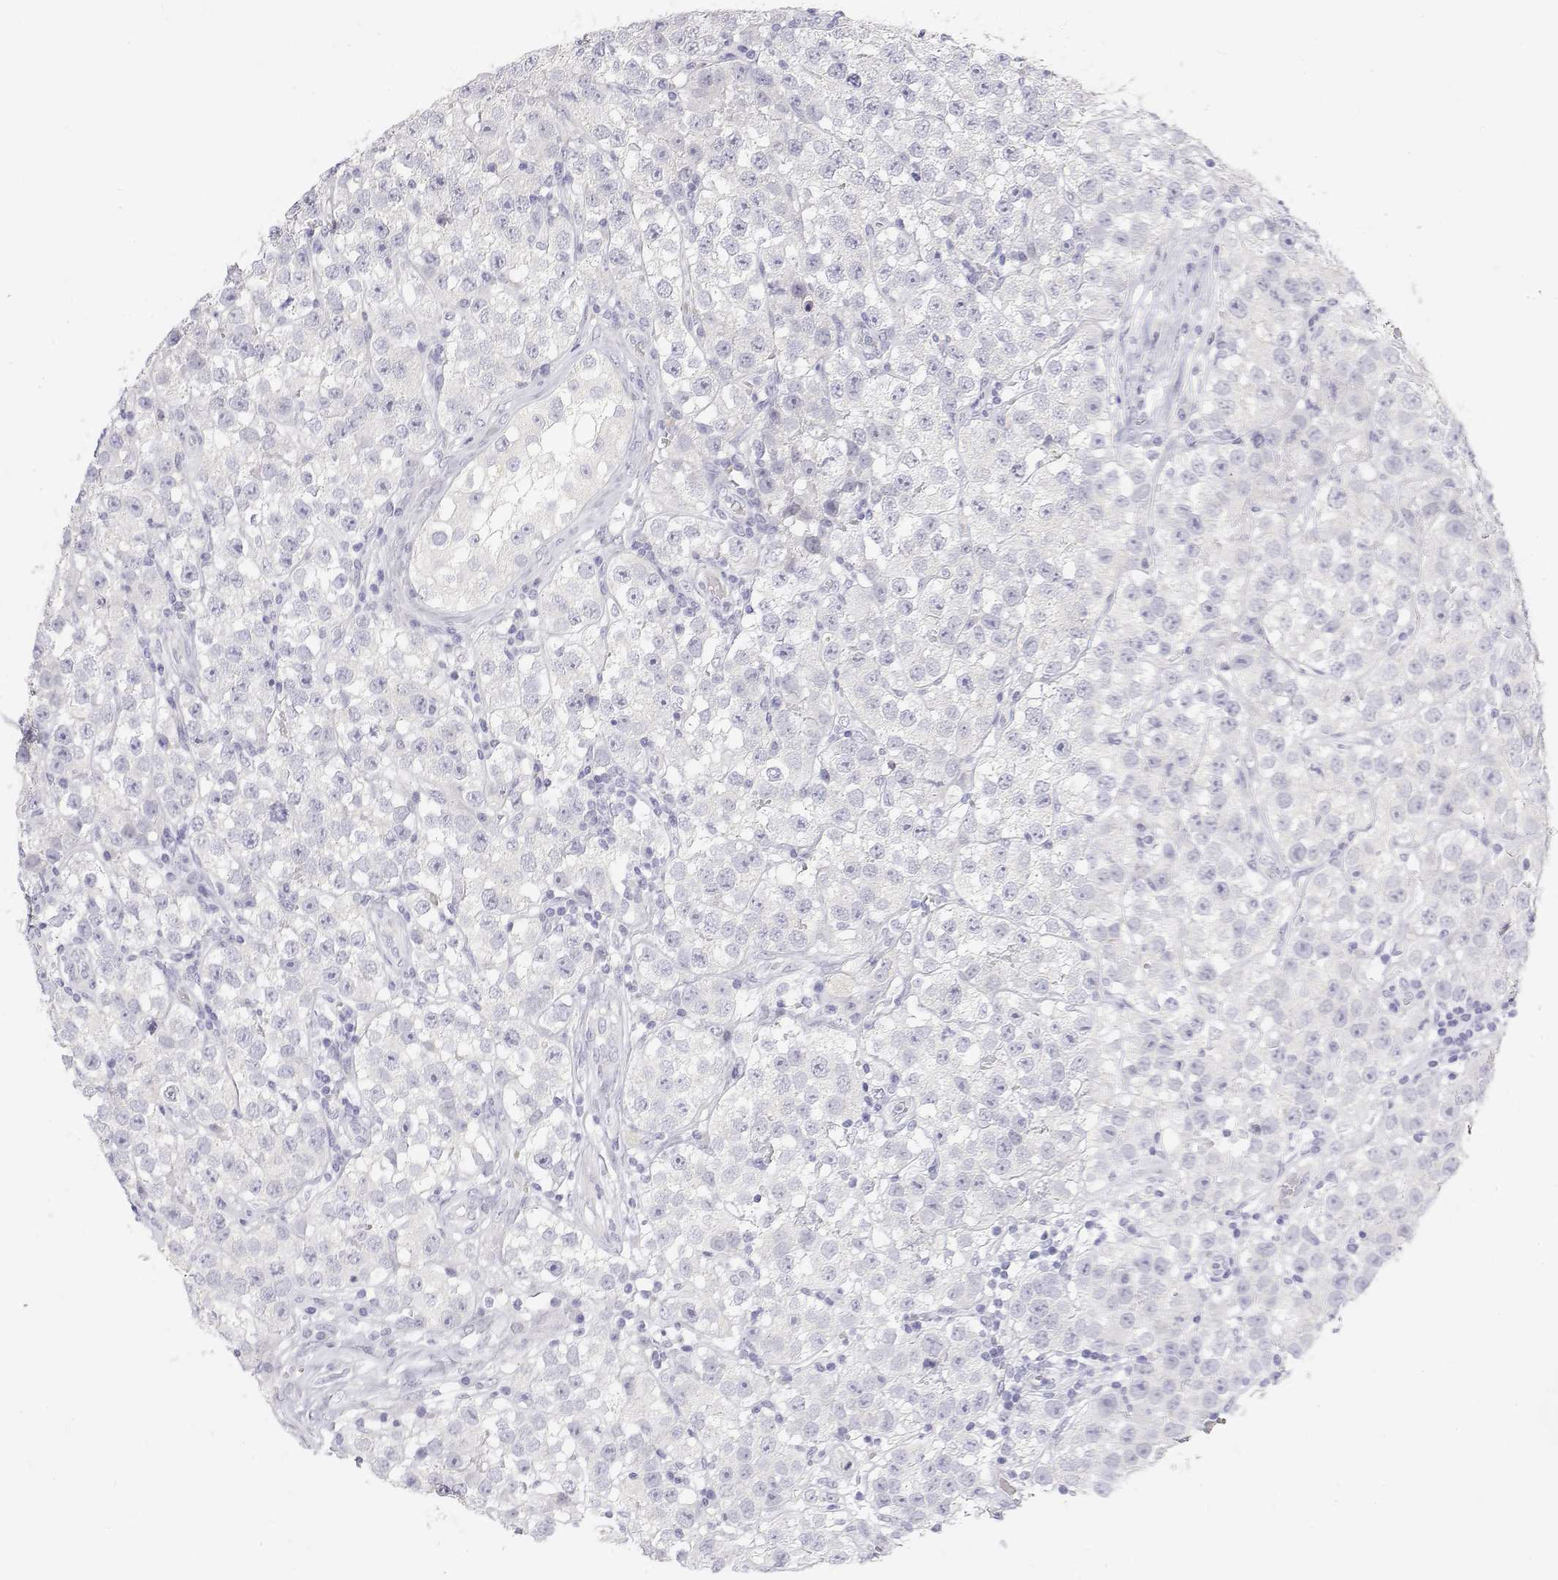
{"staining": {"intensity": "negative", "quantity": "none", "location": "none"}, "tissue": "testis cancer", "cell_type": "Tumor cells", "image_type": "cancer", "snomed": [{"axis": "morphology", "description": "Seminoma, NOS"}, {"axis": "topography", "description": "Testis"}], "caption": "Immunohistochemistry (IHC) histopathology image of human testis seminoma stained for a protein (brown), which exhibits no expression in tumor cells.", "gene": "MISP", "patient": {"sex": "male", "age": 34}}